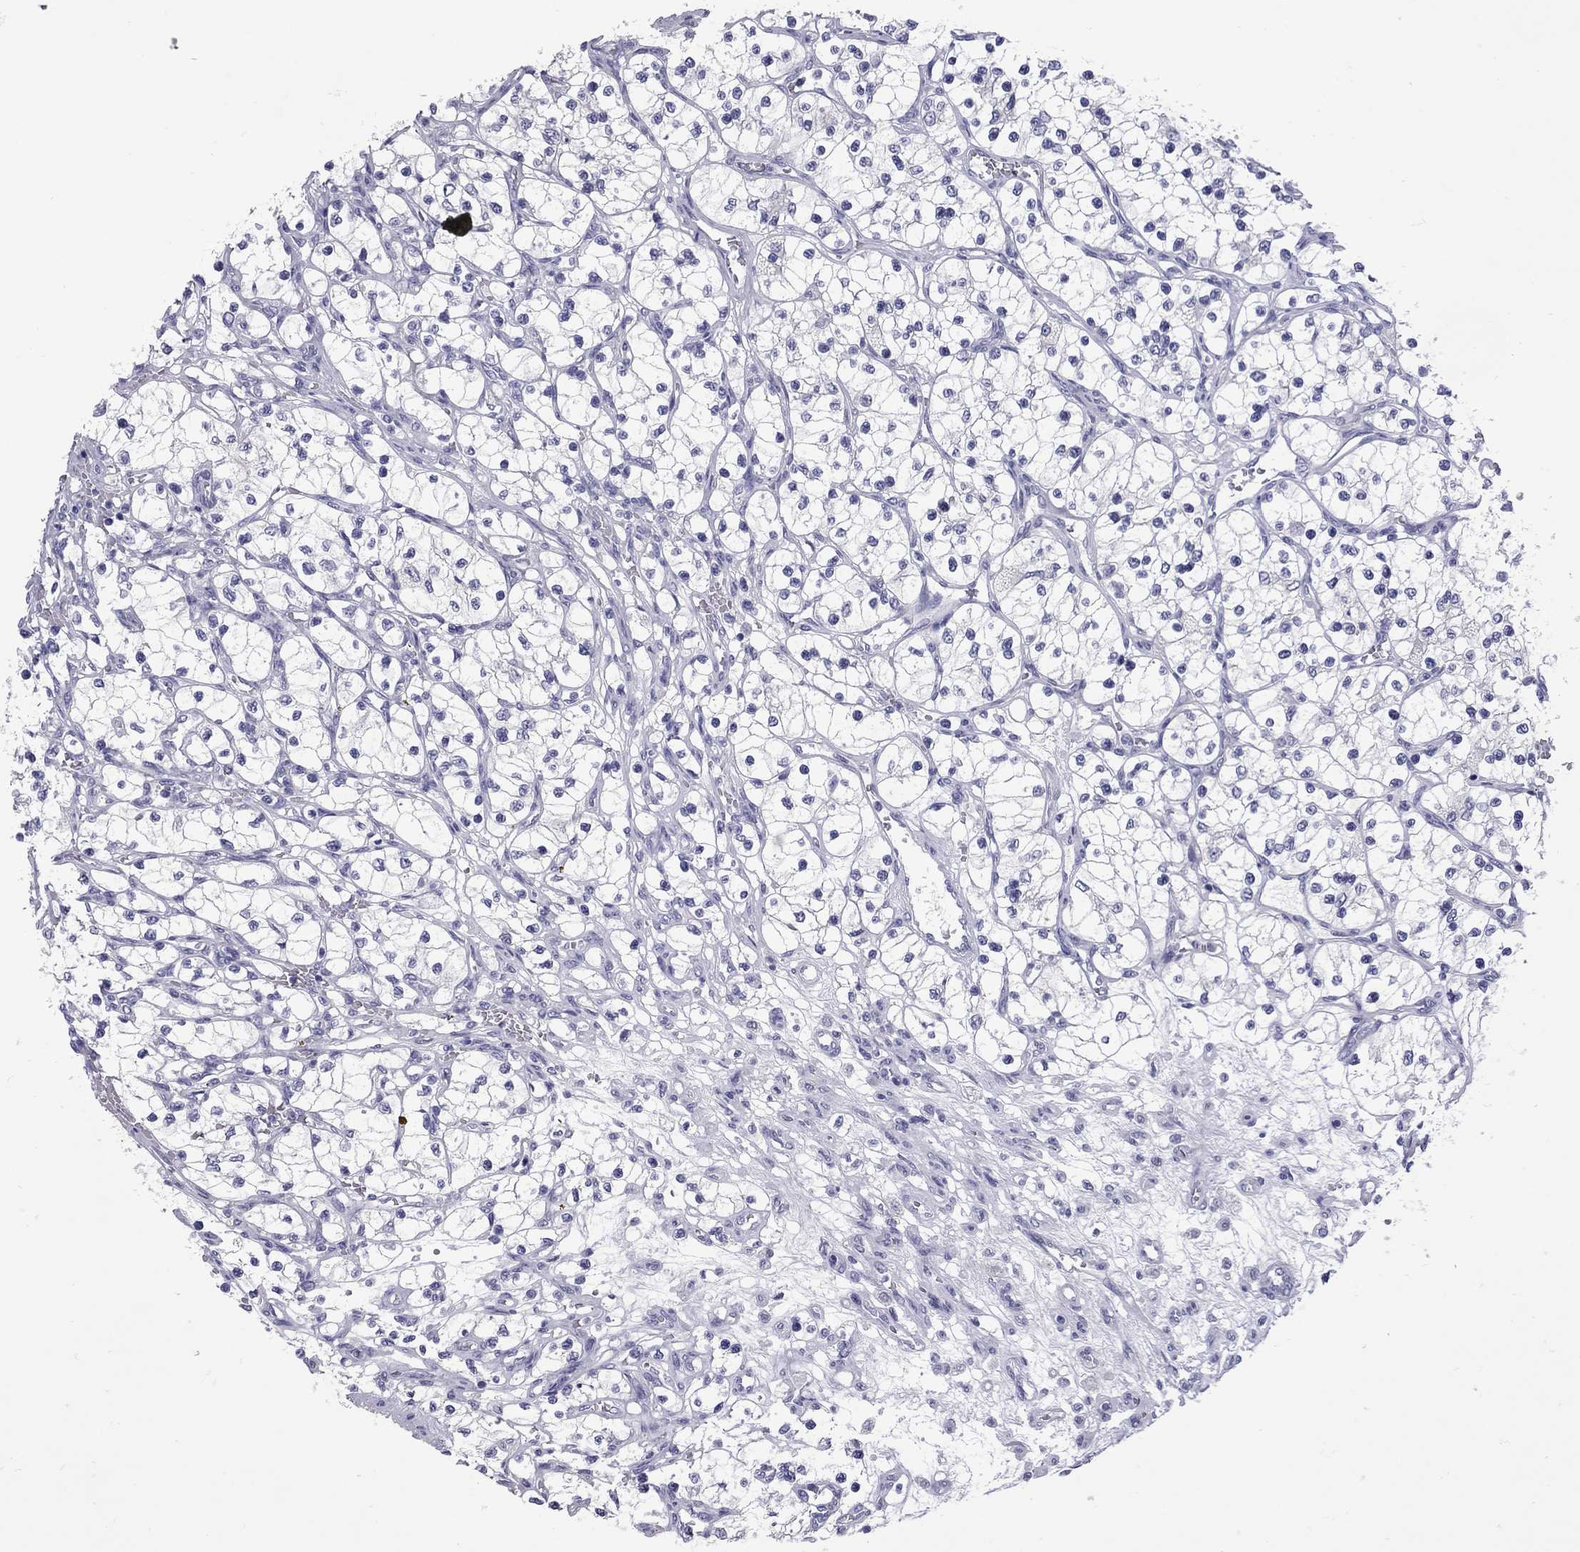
{"staining": {"intensity": "negative", "quantity": "none", "location": "none"}, "tissue": "renal cancer", "cell_type": "Tumor cells", "image_type": "cancer", "snomed": [{"axis": "morphology", "description": "Adenocarcinoma, NOS"}, {"axis": "topography", "description": "Kidney"}], "caption": "Micrograph shows no significant protein expression in tumor cells of adenocarcinoma (renal).", "gene": "EPPIN", "patient": {"sex": "female", "age": 69}}